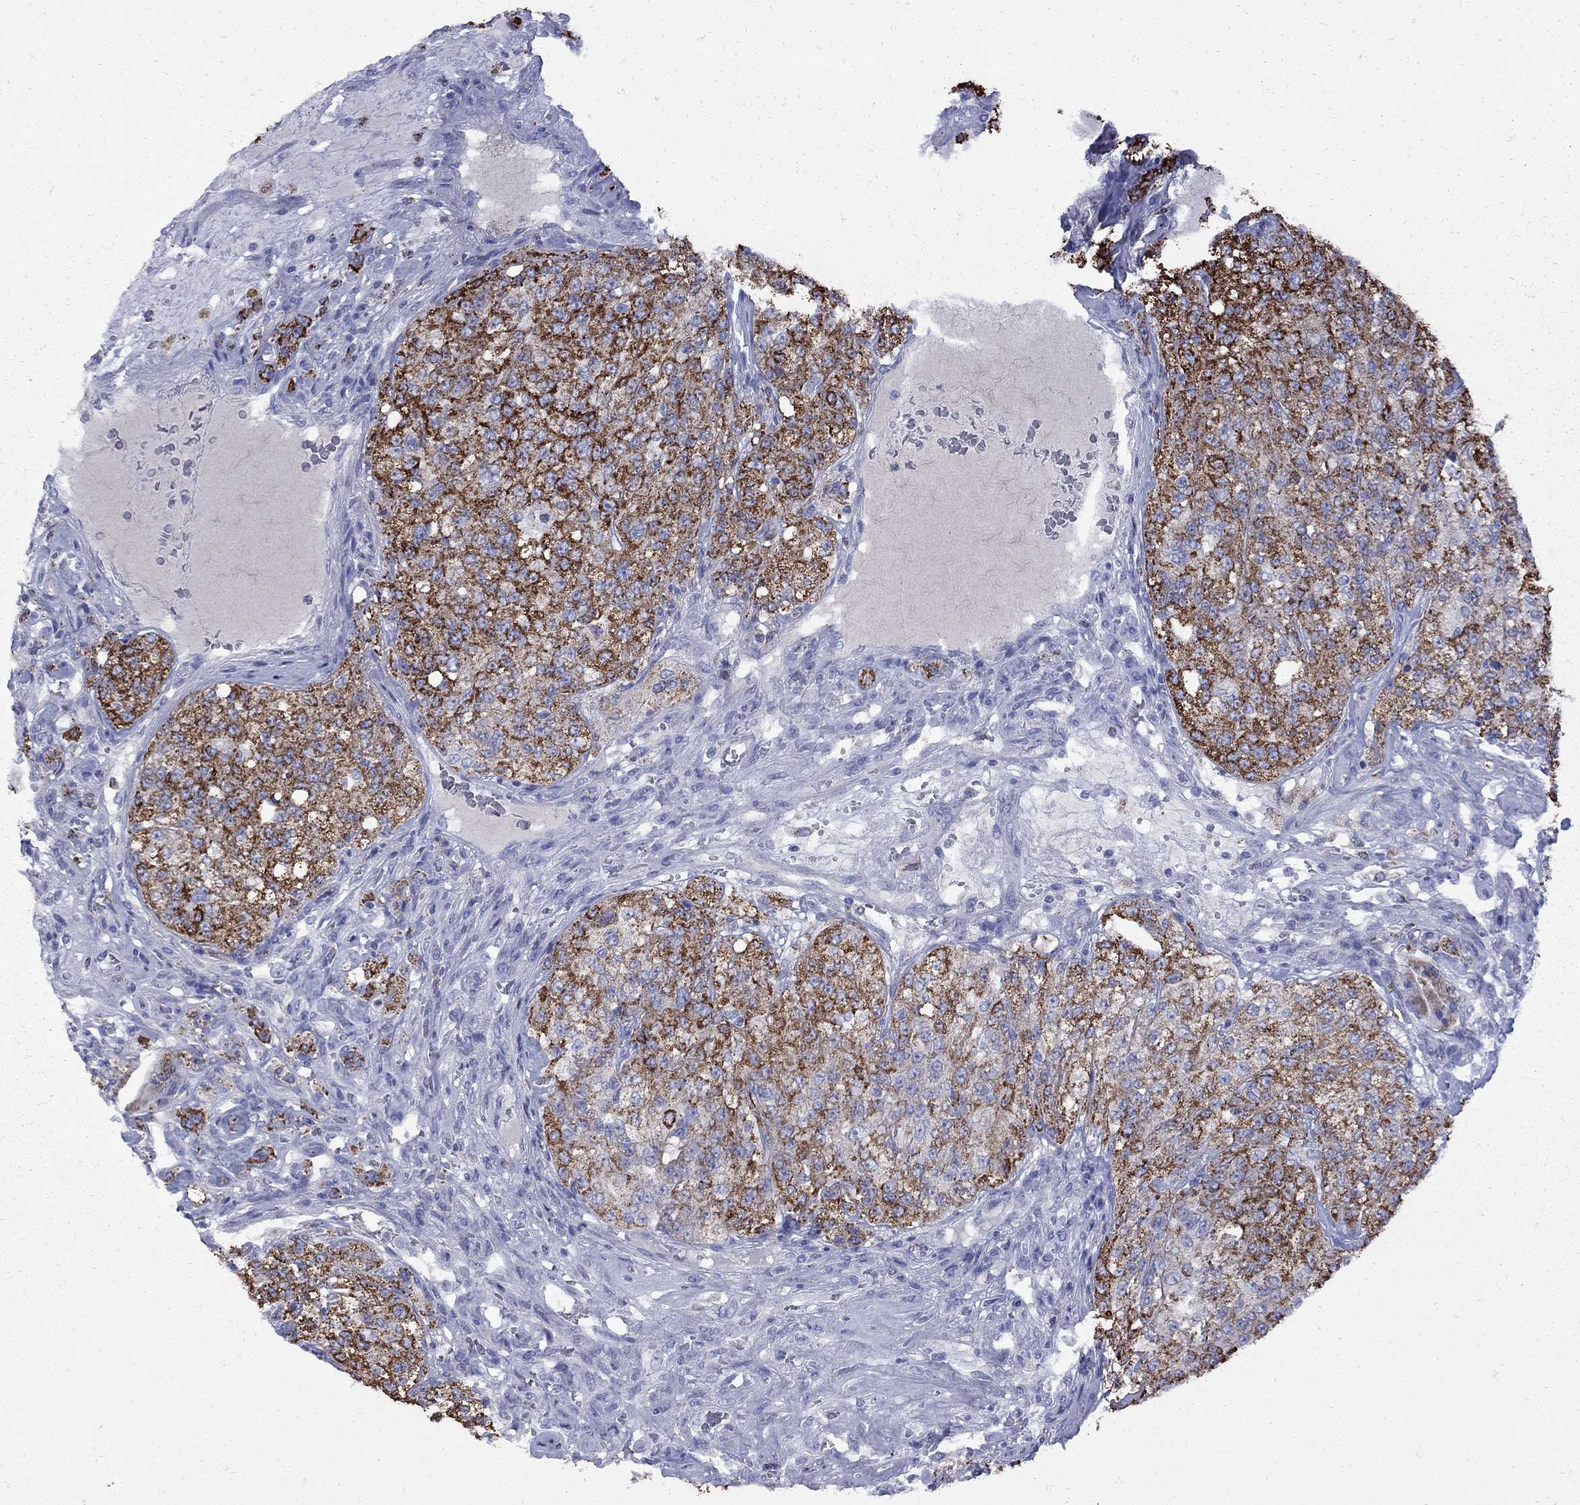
{"staining": {"intensity": "strong", "quantity": ">75%", "location": "cytoplasmic/membranous"}, "tissue": "renal cancer", "cell_type": "Tumor cells", "image_type": "cancer", "snomed": [{"axis": "morphology", "description": "Adenocarcinoma, NOS"}, {"axis": "topography", "description": "Kidney"}], "caption": "Human renal cancer (adenocarcinoma) stained with a protein marker demonstrates strong staining in tumor cells.", "gene": "SESTD1", "patient": {"sex": "female", "age": 63}}